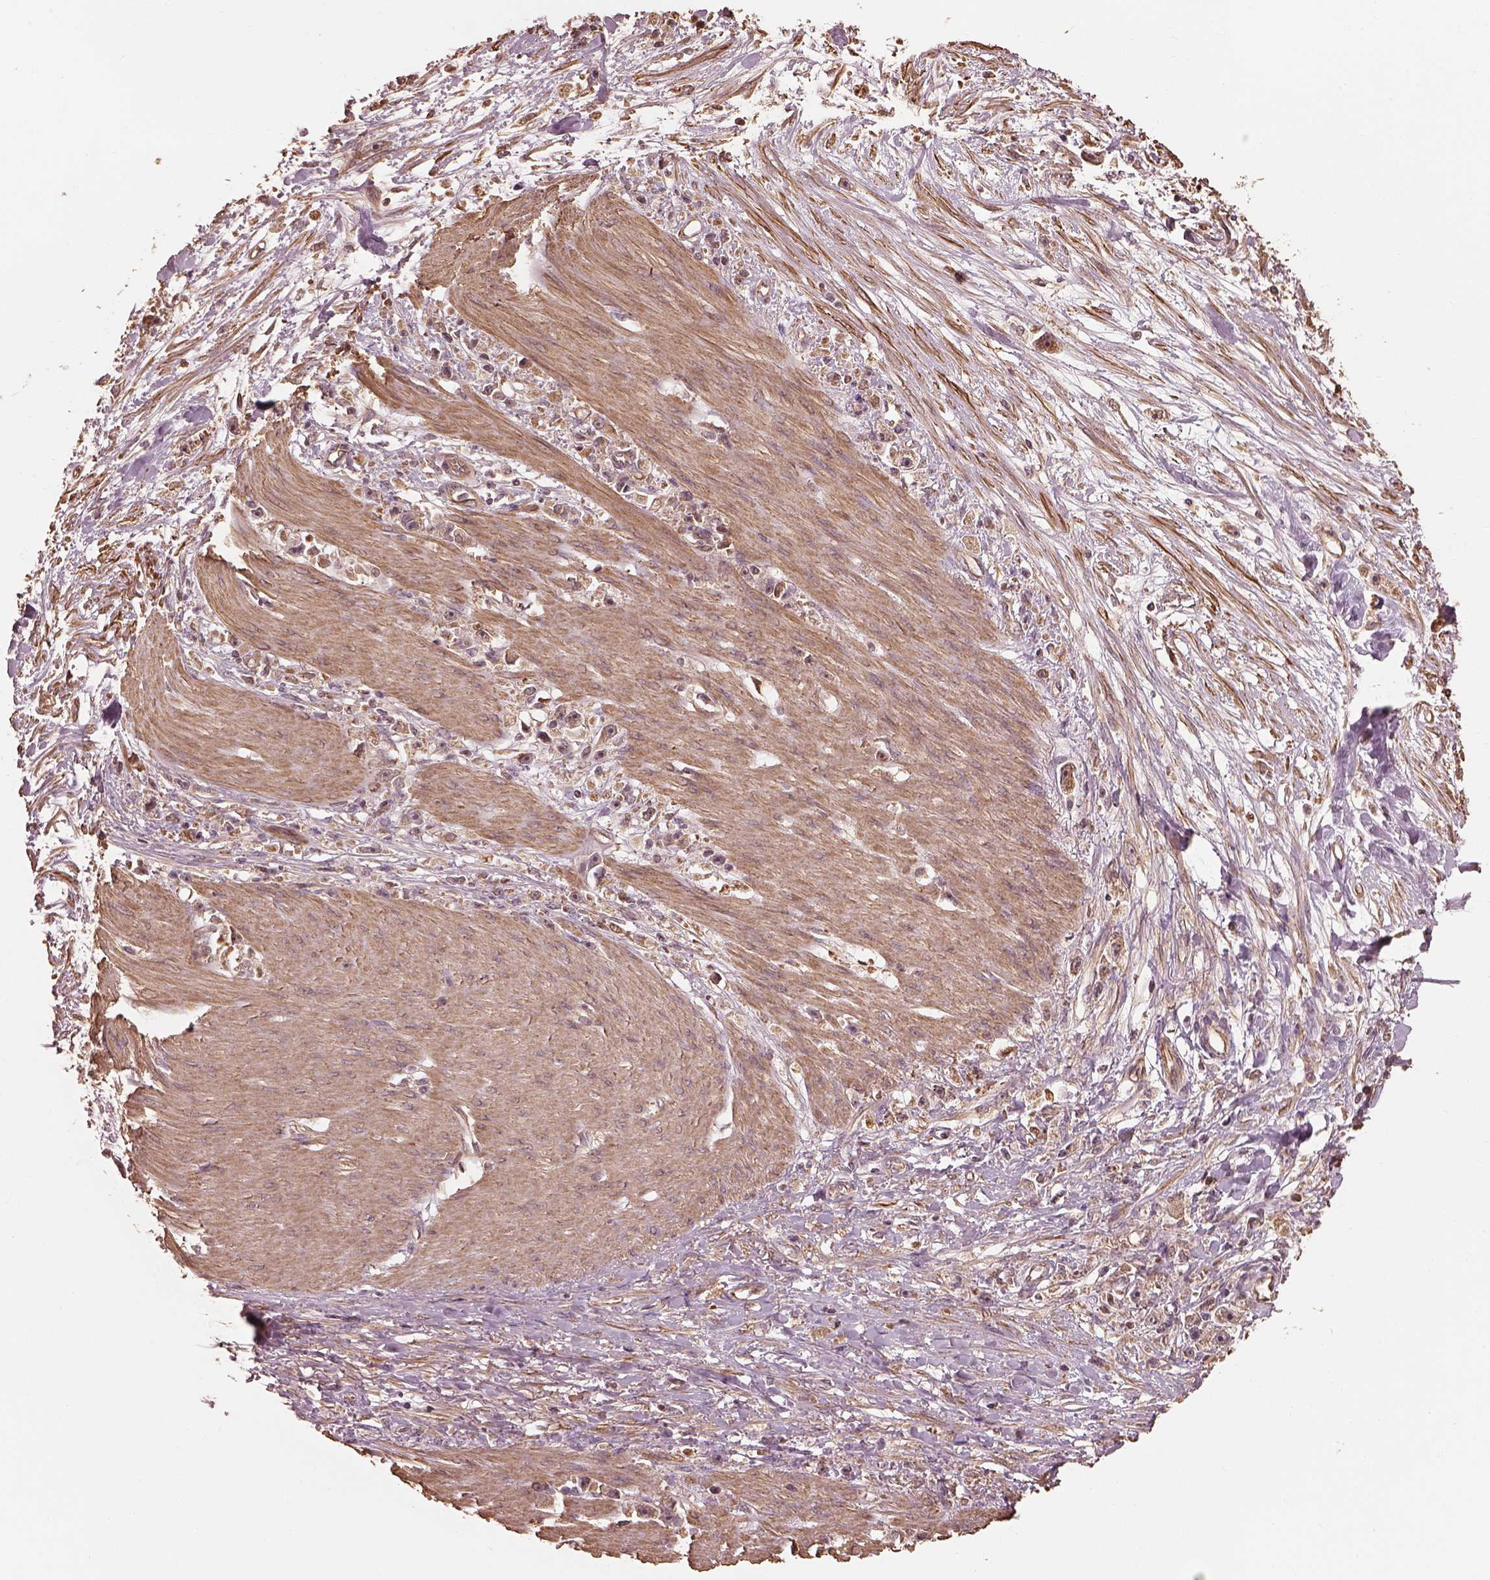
{"staining": {"intensity": "moderate", "quantity": "25%-75%", "location": "cytoplasmic/membranous"}, "tissue": "stomach cancer", "cell_type": "Tumor cells", "image_type": "cancer", "snomed": [{"axis": "morphology", "description": "Adenocarcinoma, NOS"}, {"axis": "topography", "description": "Stomach"}], "caption": "Tumor cells display medium levels of moderate cytoplasmic/membranous positivity in approximately 25%-75% of cells in human stomach cancer (adenocarcinoma).", "gene": "METTL4", "patient": {"sex": "female", "age": 59}}